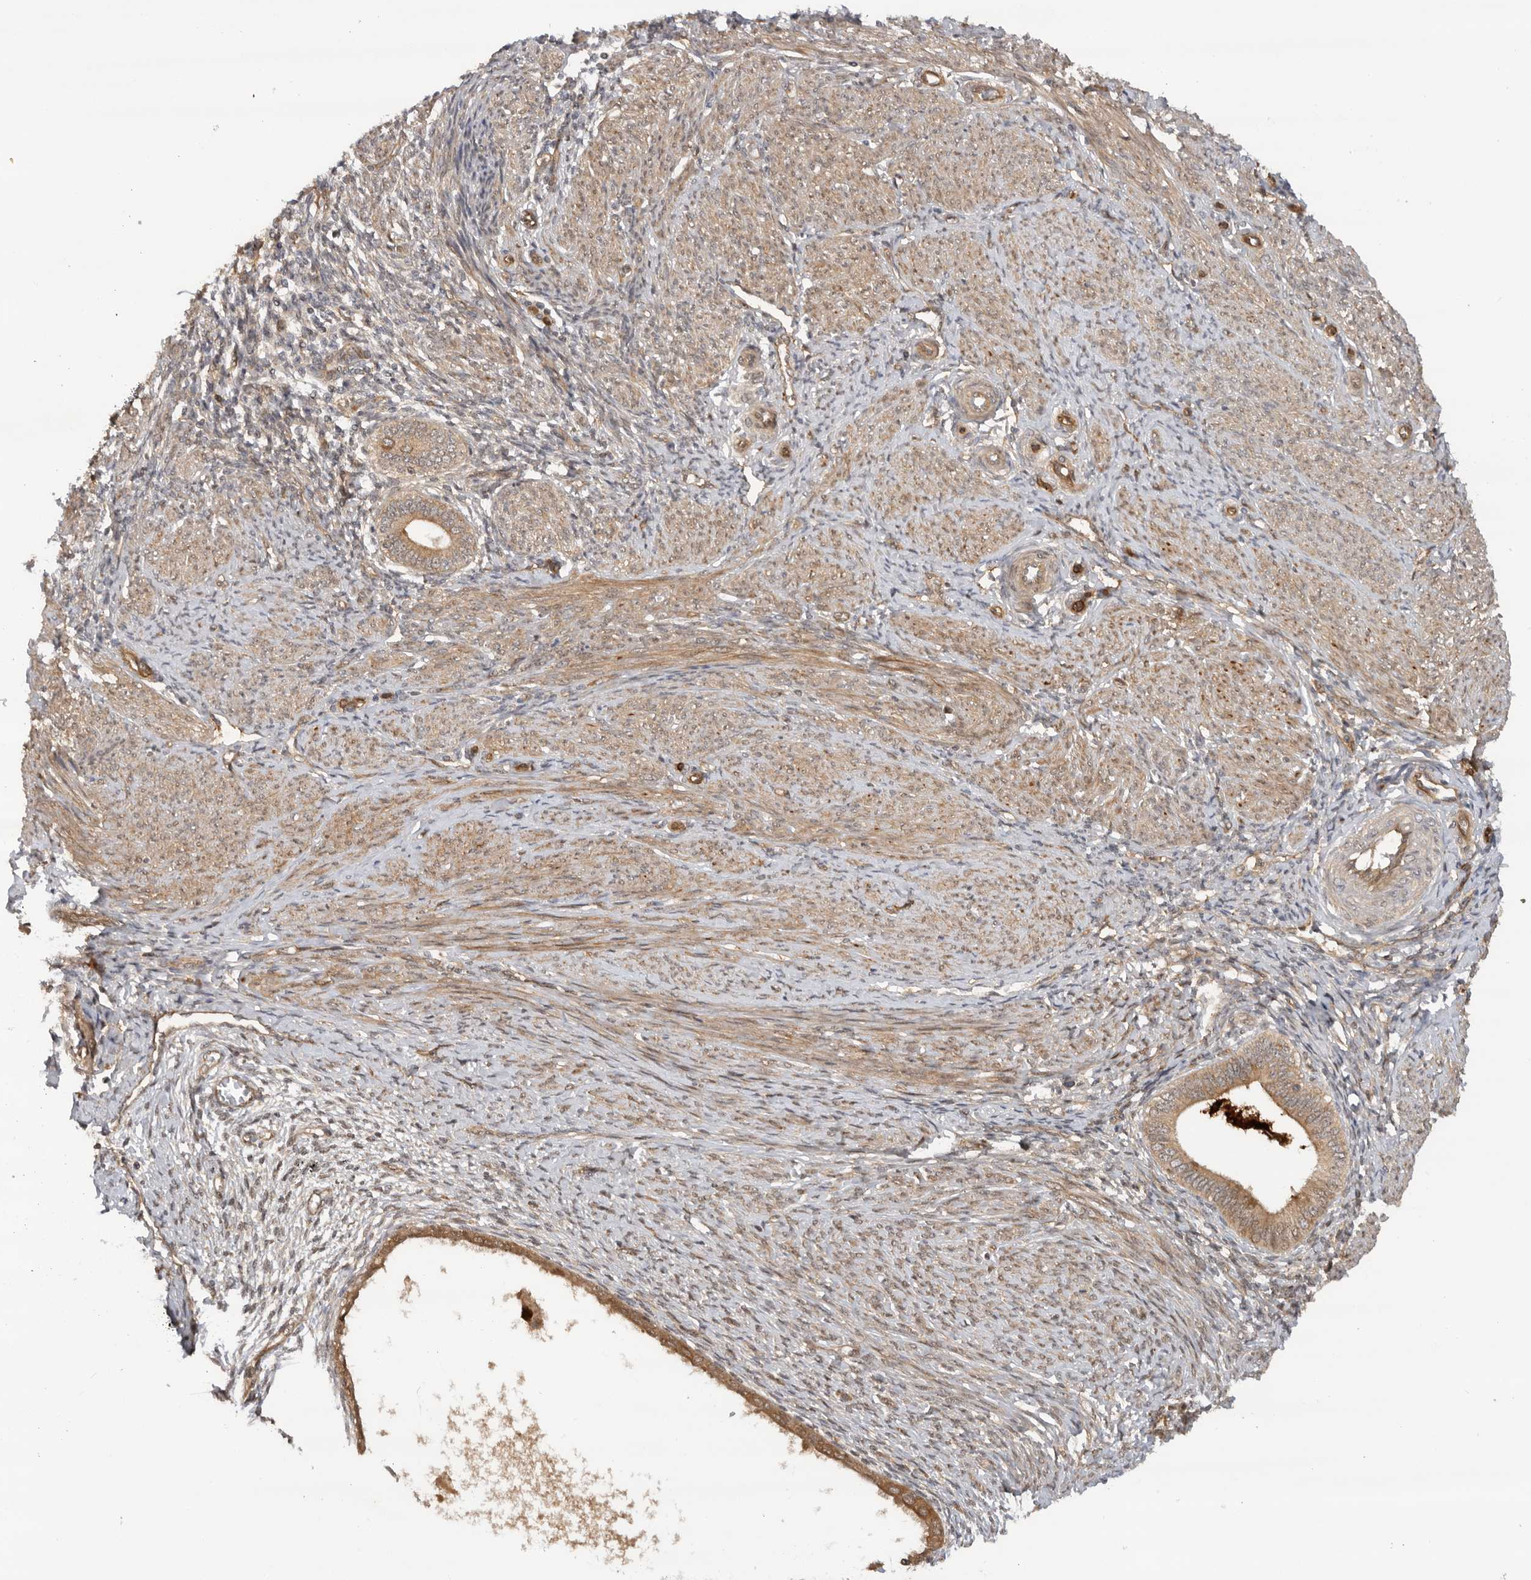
{"staining": {"intensity": "weak", "quantity": "<25%", "location": "cytoplasmic/membranous"}, "tissue": "endometrium", "cell_type": "Cells in endometrial stroma", "image_type": "normal", "snomed": [{"axis": "morphology", "description": "Normal tissue, NOS"}, {"axis": "topography", "description": "Endometrium"}], "caption": "DAB immunohistochemical staining of benign endometrium displays no significant expression in cells in endometrial stroma. (DAB immunohistochemistry (IHC), high magnification).", "gene": "DCAF8", "patient": {"sex": "female", "age": 42}}